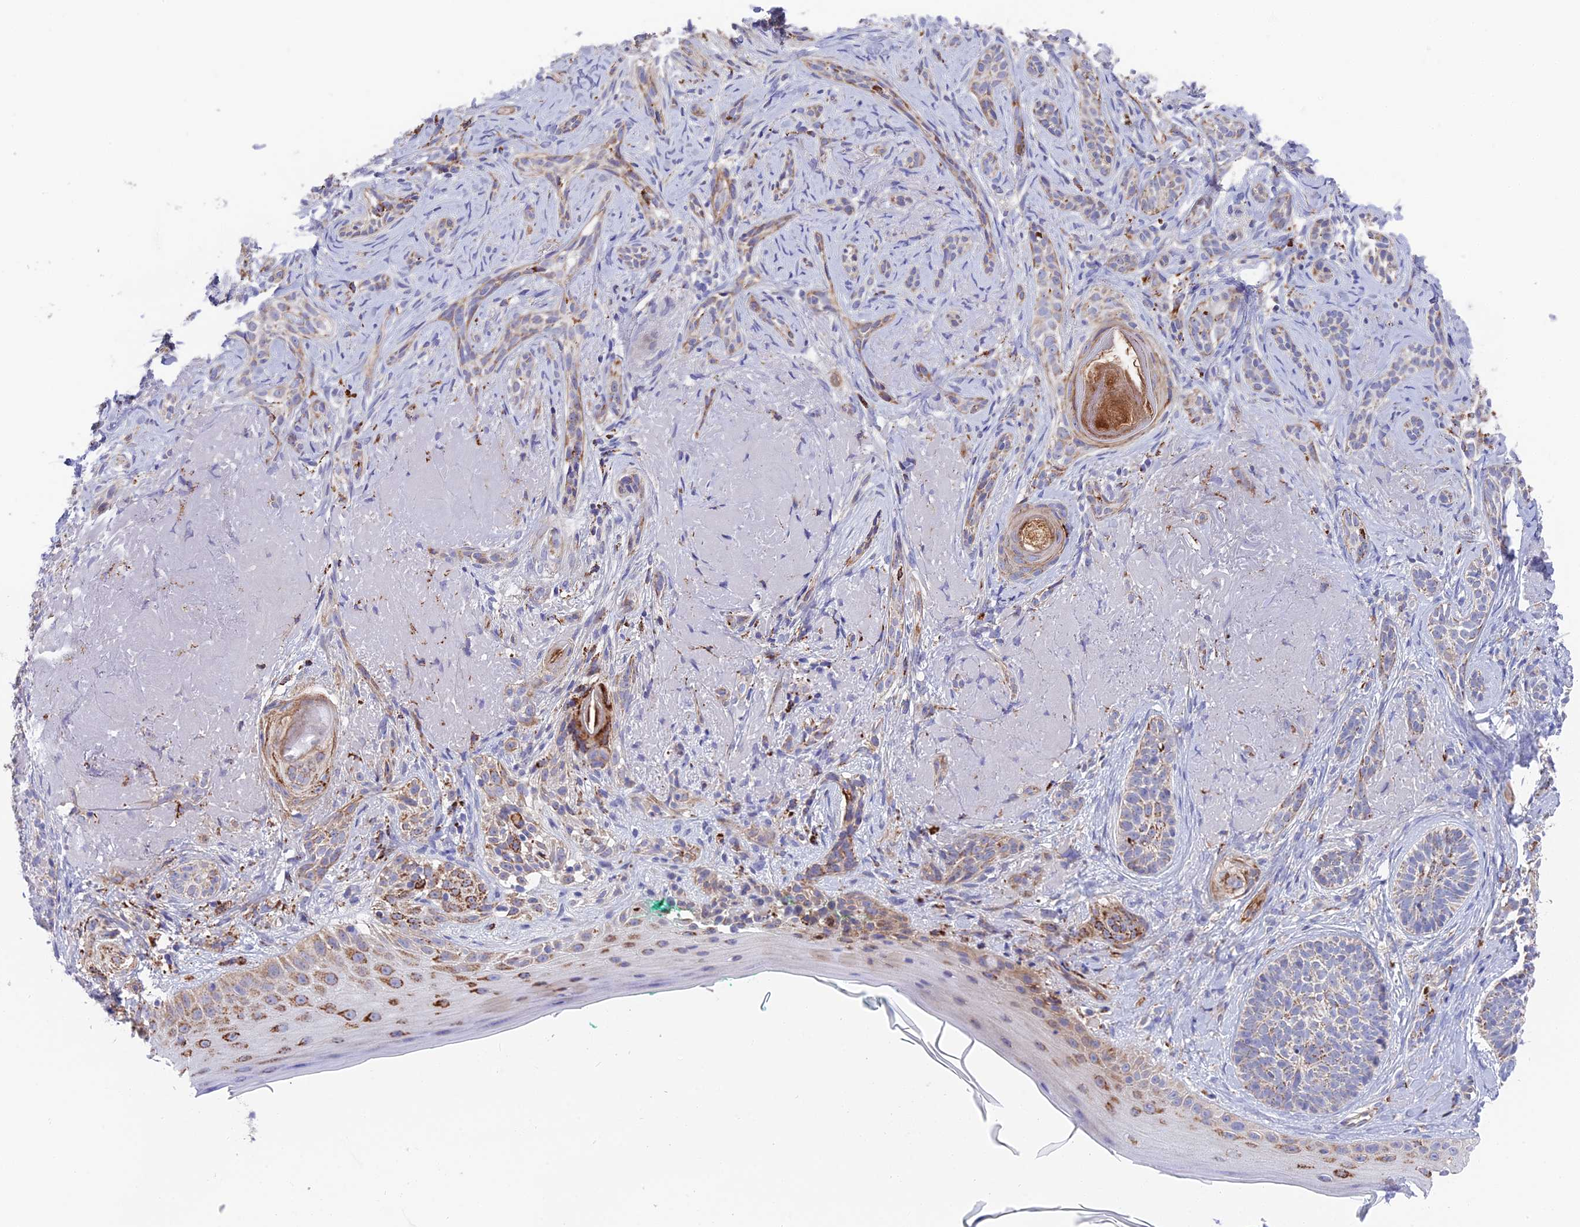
{"staining": {"intensity": "moderate", "quantity": "25%-75%", "location": "cytoplasmic/membranous"}, "tissue": "skin cancer", "cell_type": "Tumor cells", "image_type": "cancer", "snomed": [{"axis": "morphology", "description": "Basal cell carcinoma"}, {"axis": "topography", "description": "Skin"}], "caption": "The immunohistochemical stain labels moderate cytoplasmic/membranous staining in tumor cells of skin cancer tissue.", "gene": "TIGD6", "patient": {"sex": "male", "age": 71}}